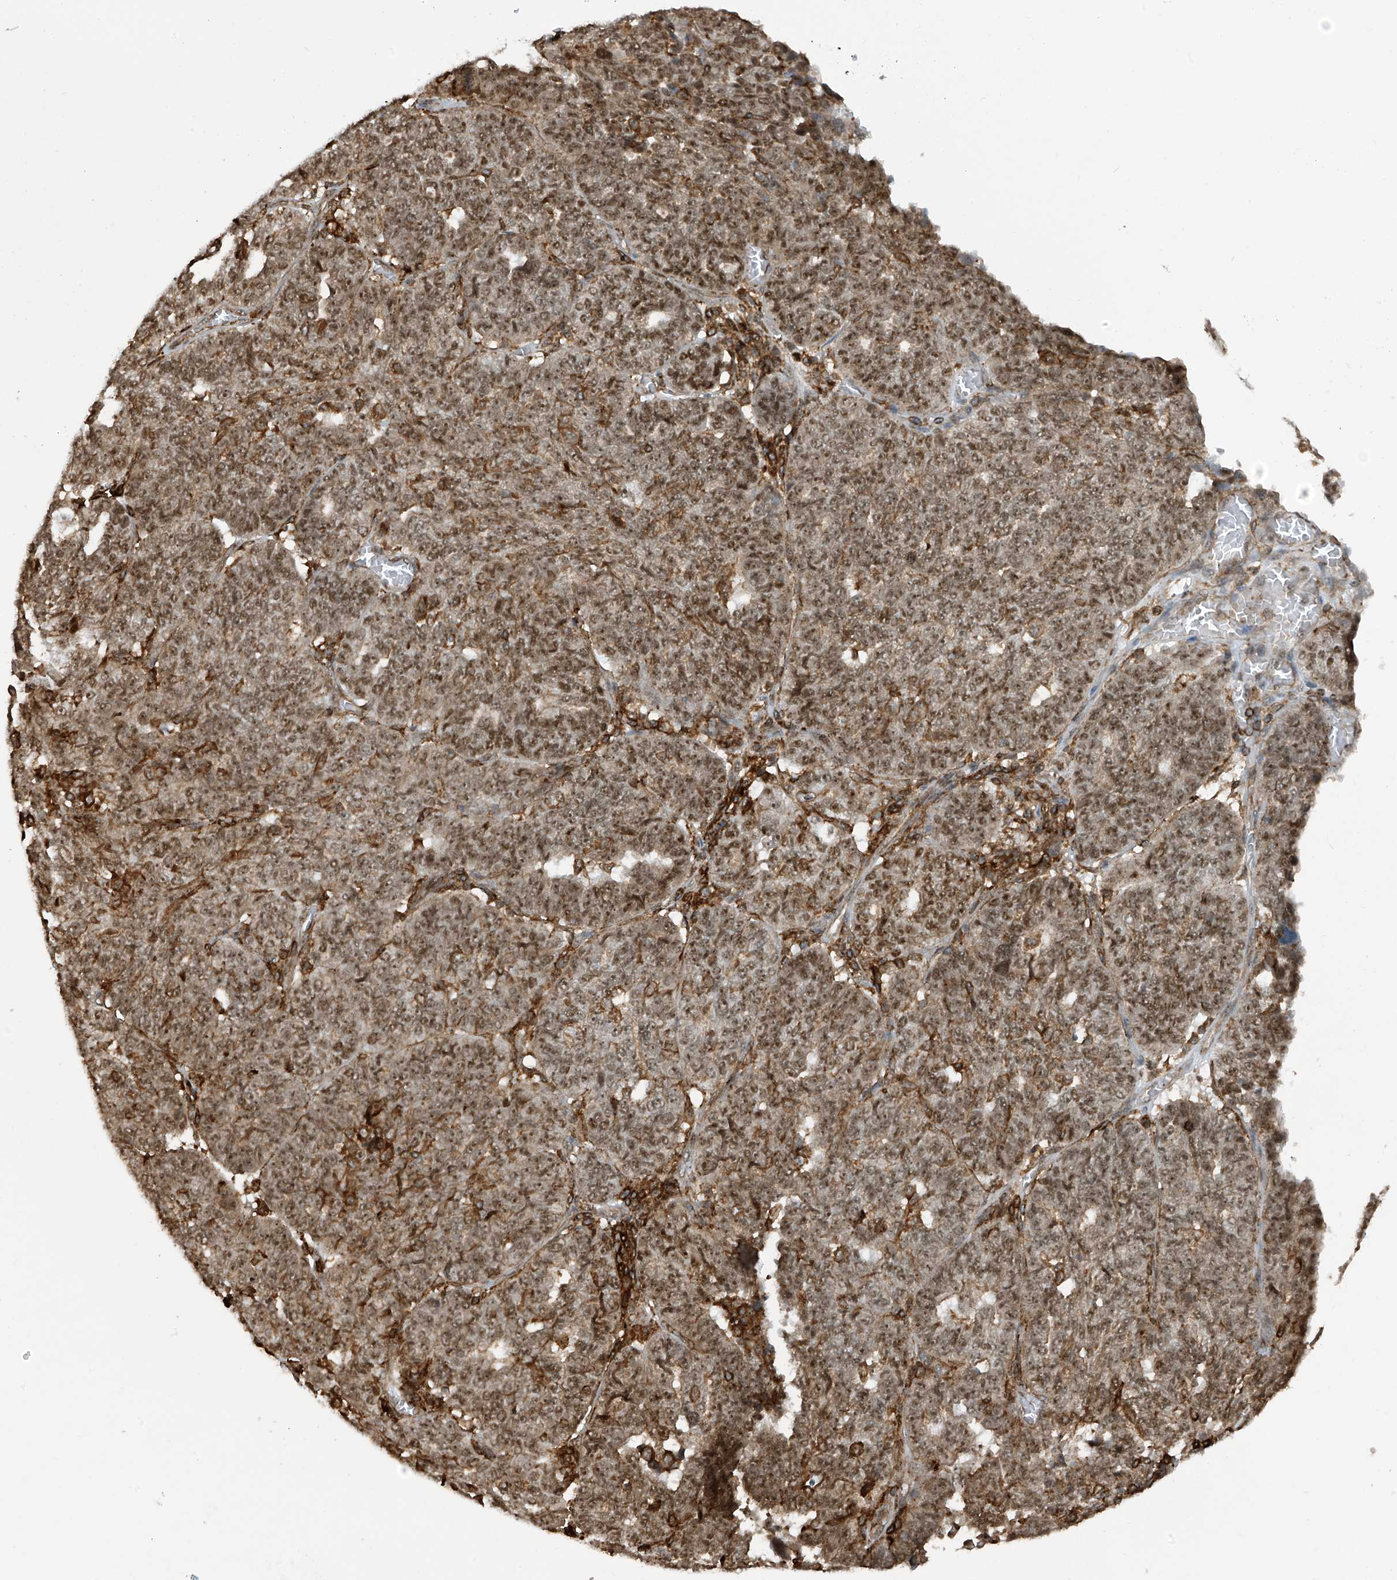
{"staining": {"intensity": "moderate", "quantity": ">75%", "location": "cytoplasmic/membranous,nuclear"}, "tissue": "ovarian cancer", "cell_type": "Tumor cells", "image_type": "cancer", "snomed": [{"axis": "morphology", "description": "Cystadenocarcinoma, serous, NOS"}, {"axis": "topography", "description": "Ovary"}], "caption": "The micrograph reveals a brown stain indicating the presence of a protein in the cytoplasmic/membranous and nuclear of tumor cells in serous cystadenocarcinoma (ovarian). (DAB (3,3'-diaminobenzidine) IHC with brightfield microscopy, high magnification).", "gene": "REPIN1", "patient": {"sex": "female", "age": 59}}